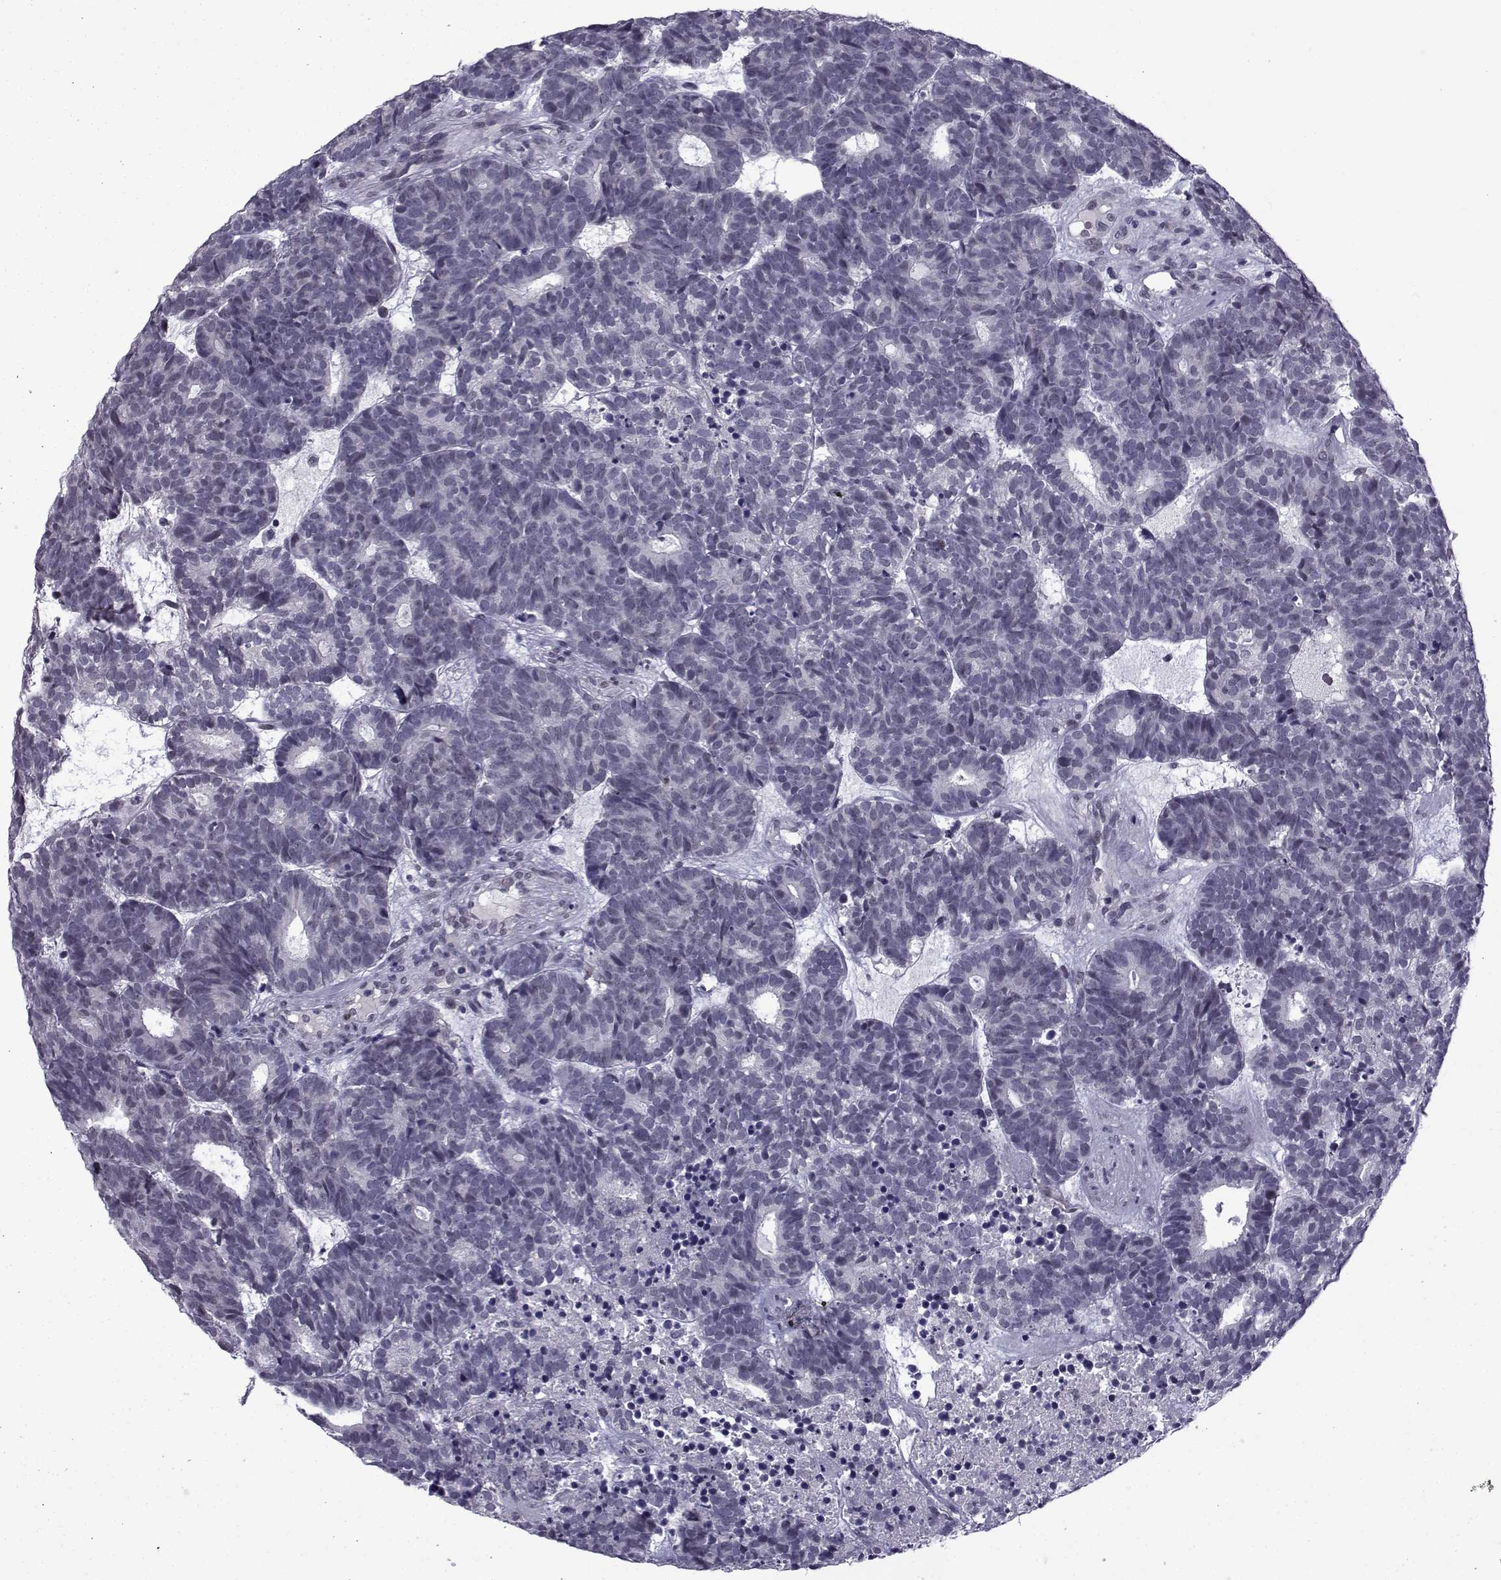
{"staining": {"intensity": "negative", "quantity": "none", "location": "none"}, "tissue": "head and neck cancer", "cell_type": "Tumor cells", "image_type": "cancer", "snomed": [{"axis": "morphology", "description": "Adenocarcinoma, NOS"}, {"axis": "topography", "description": "Head-Neck"}], "caption": "The IHC histopathology image has no significant expression in tumor cells of adenocarcinoma (head and neck) tissue.", "gene": "RBM24", "patient": {"sex": "female", "age": 81}}